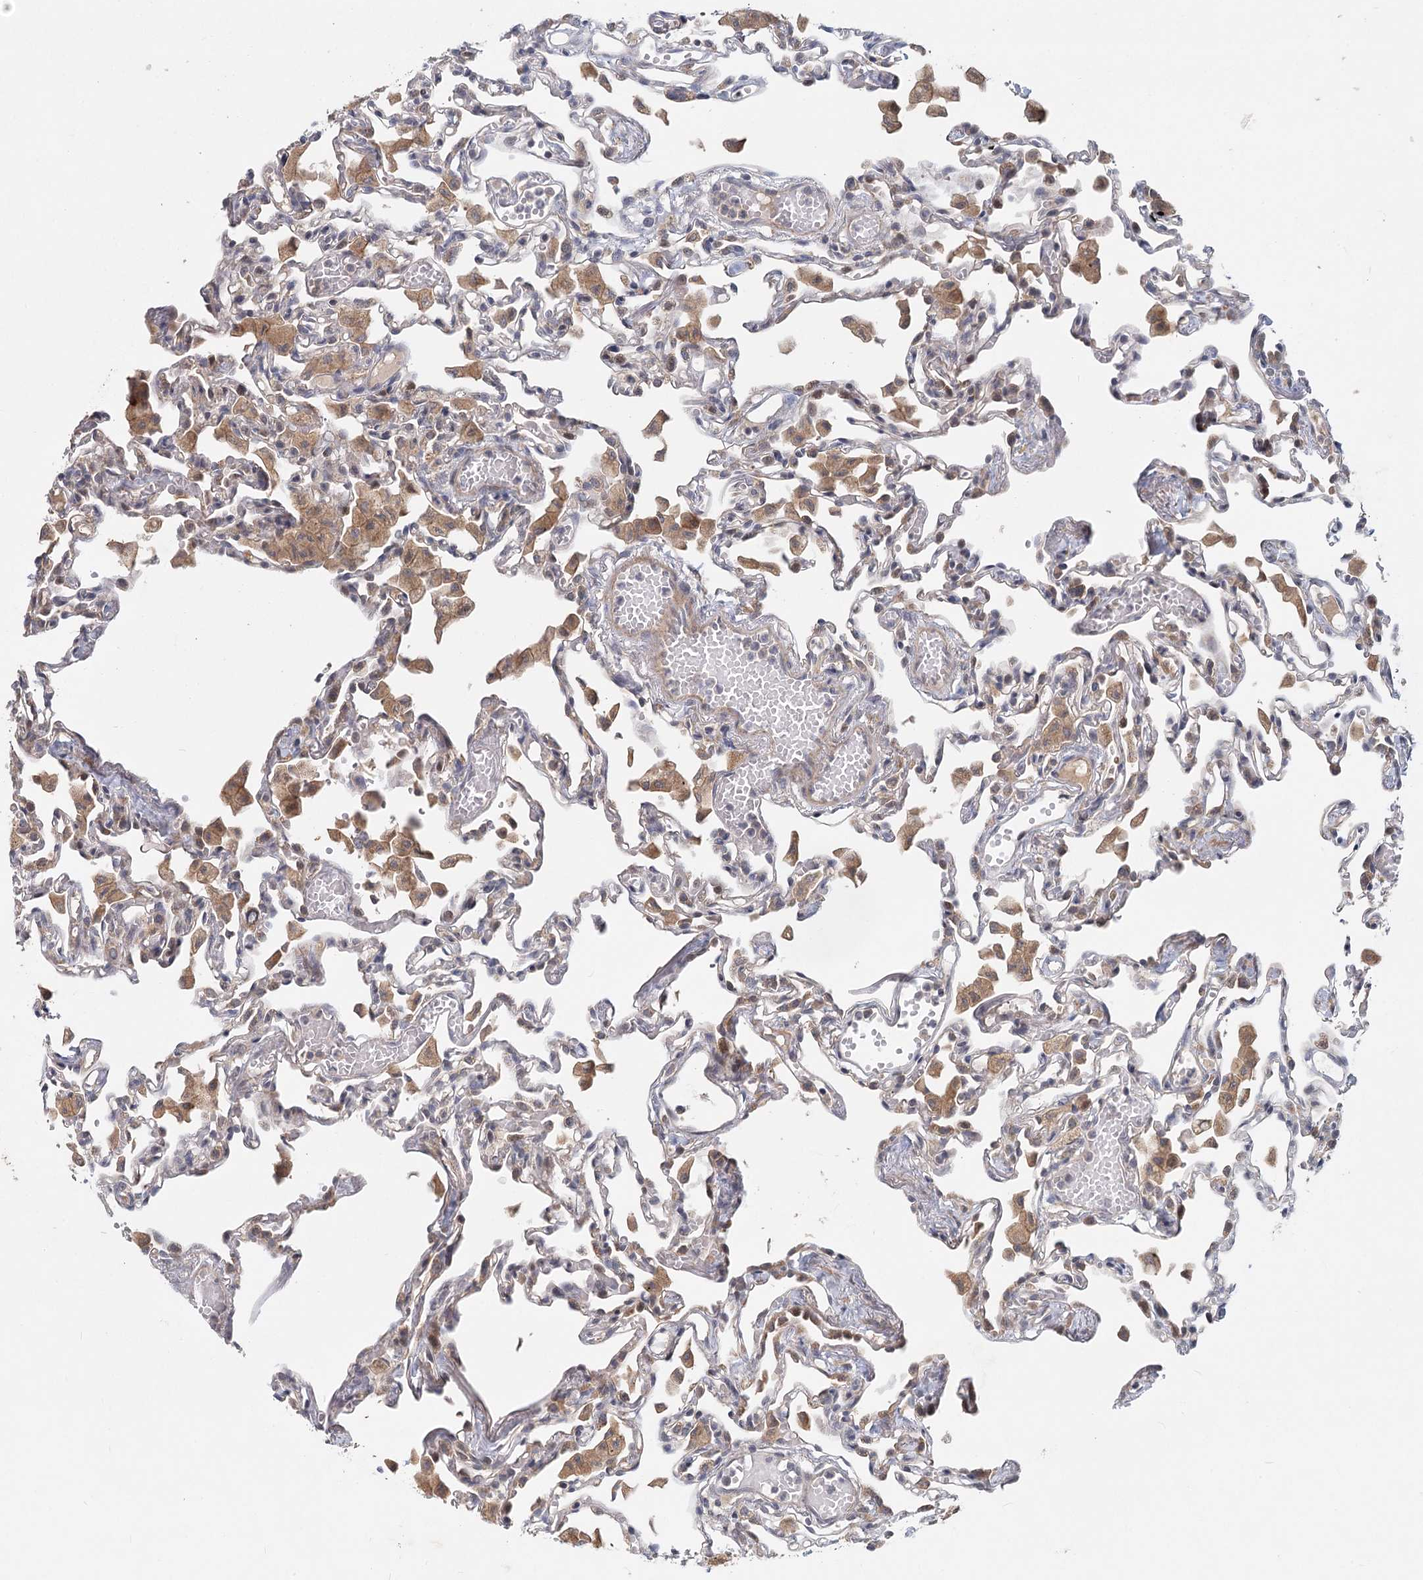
{"staining": {"intensity": "moderate", "quantity": "<25%", "location": "cytoplasmic/membranous"}, "tissue": "lung", "cell_type": "Alveolar cells", "image_type": "normal", "snomed": [{"axis": "morphology", "description": "Normal tissue, NOS"}, {"axis": "topography", "description": "Bronchus"}, {"axis": "topography", "description": "Lung"}], "caption": "Immunohistochemistry micrograph of unremarkable human lung stained for a protein (brown), which demonstrates low levels of moderate cytoplasmic/membranous staining in about <25% of alveolar cells.", "gene": "AP3B1", "patient": {"sex": "female", "age": 49}}